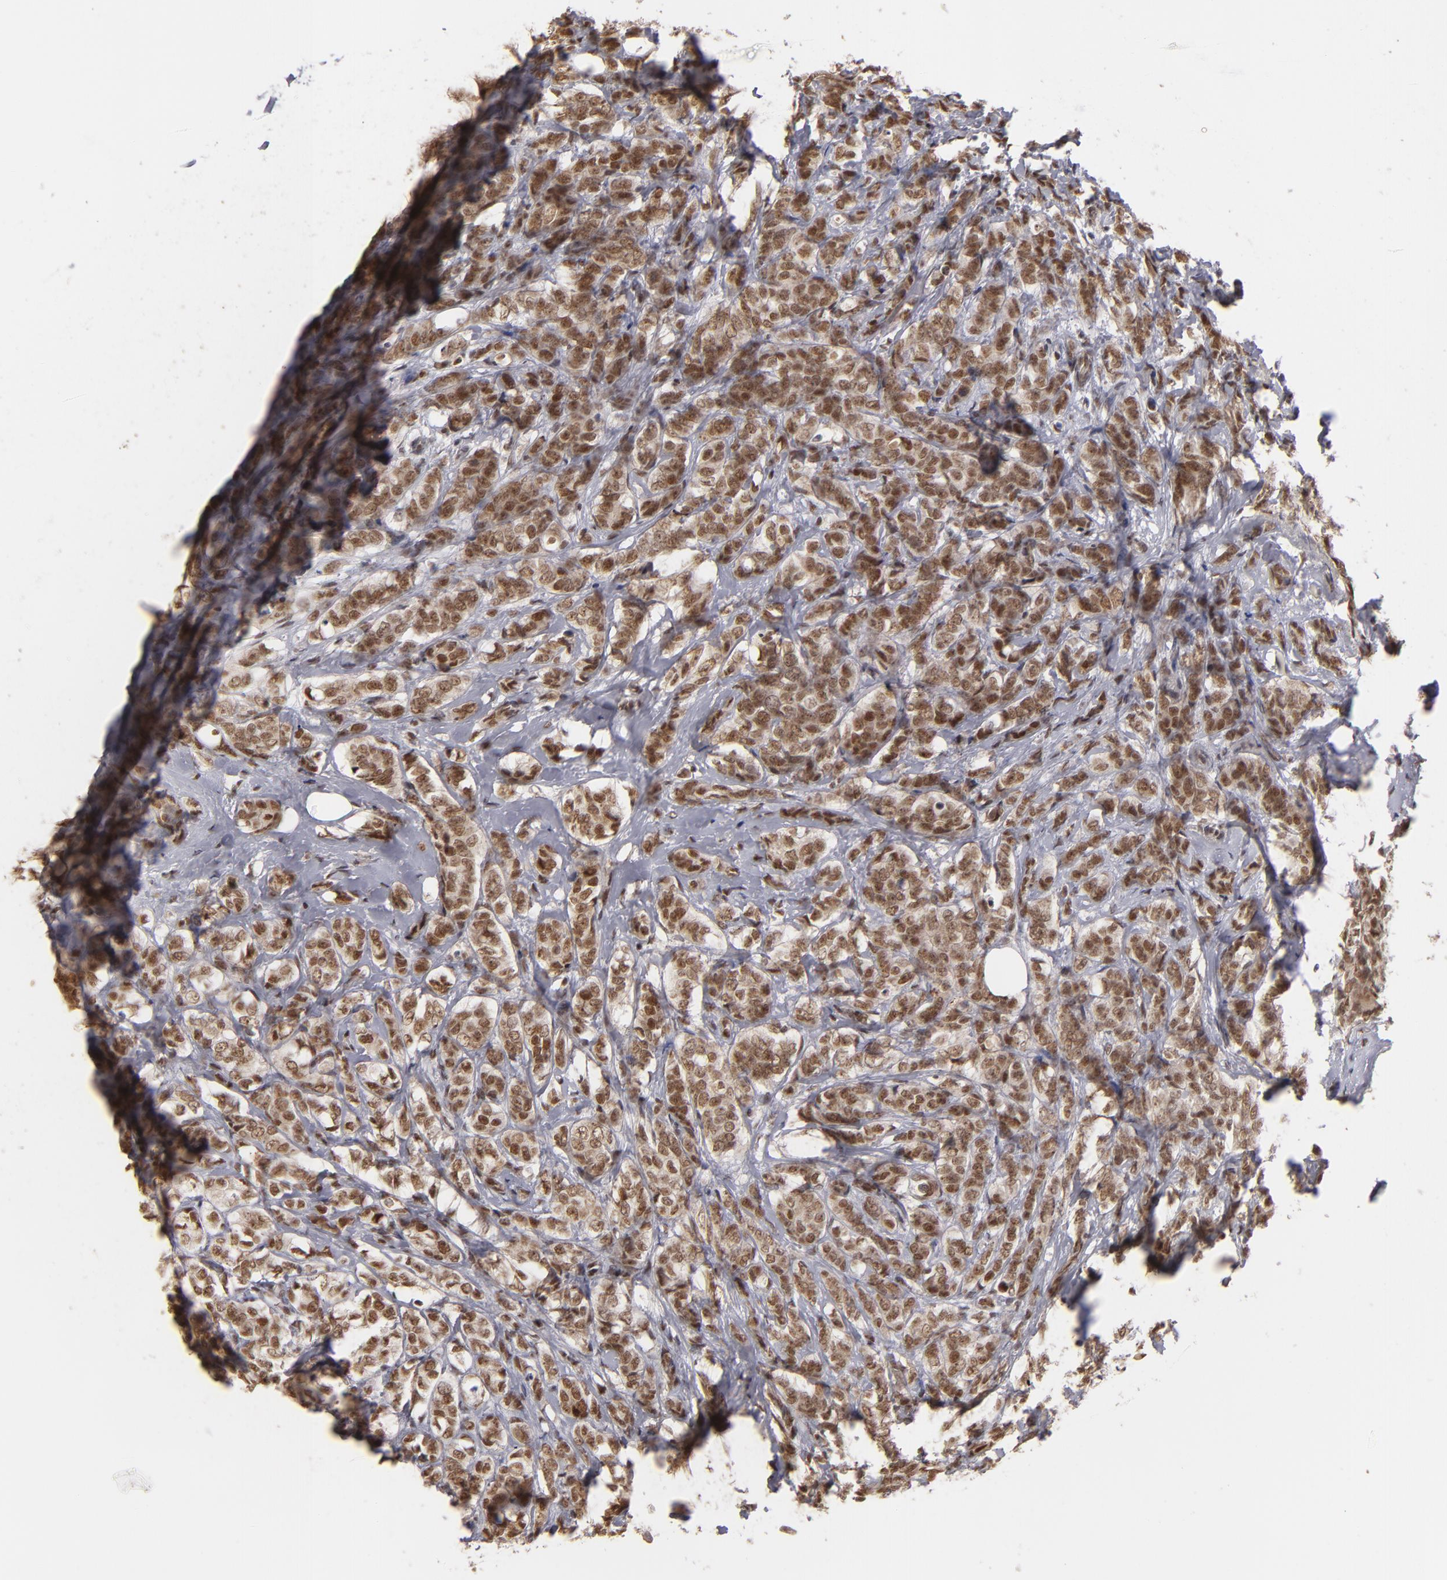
{"staining": {"intensity": "moderate", "quantity": ">75%", "location": "nuclear"}, "tissue": "breast cancer", "cell_type": "Tumor cells", "image_type": "cancer", "snomed": [{"axis": "morphology", "description": "Lobular carcinoma"}, {"axis": "topography", "description": "Breast"}], "caption": "DAB immunohistochemical staining of breast cancer shows moderate nuclear protein expression in approximately >75% of tumor cells. (DAB (3,3'-diaminobenzidine) = brown stain, brightfield microscopy at high magnification).", "gene": "ZNF234", "patient": {"sex": "female", "age": 60}}